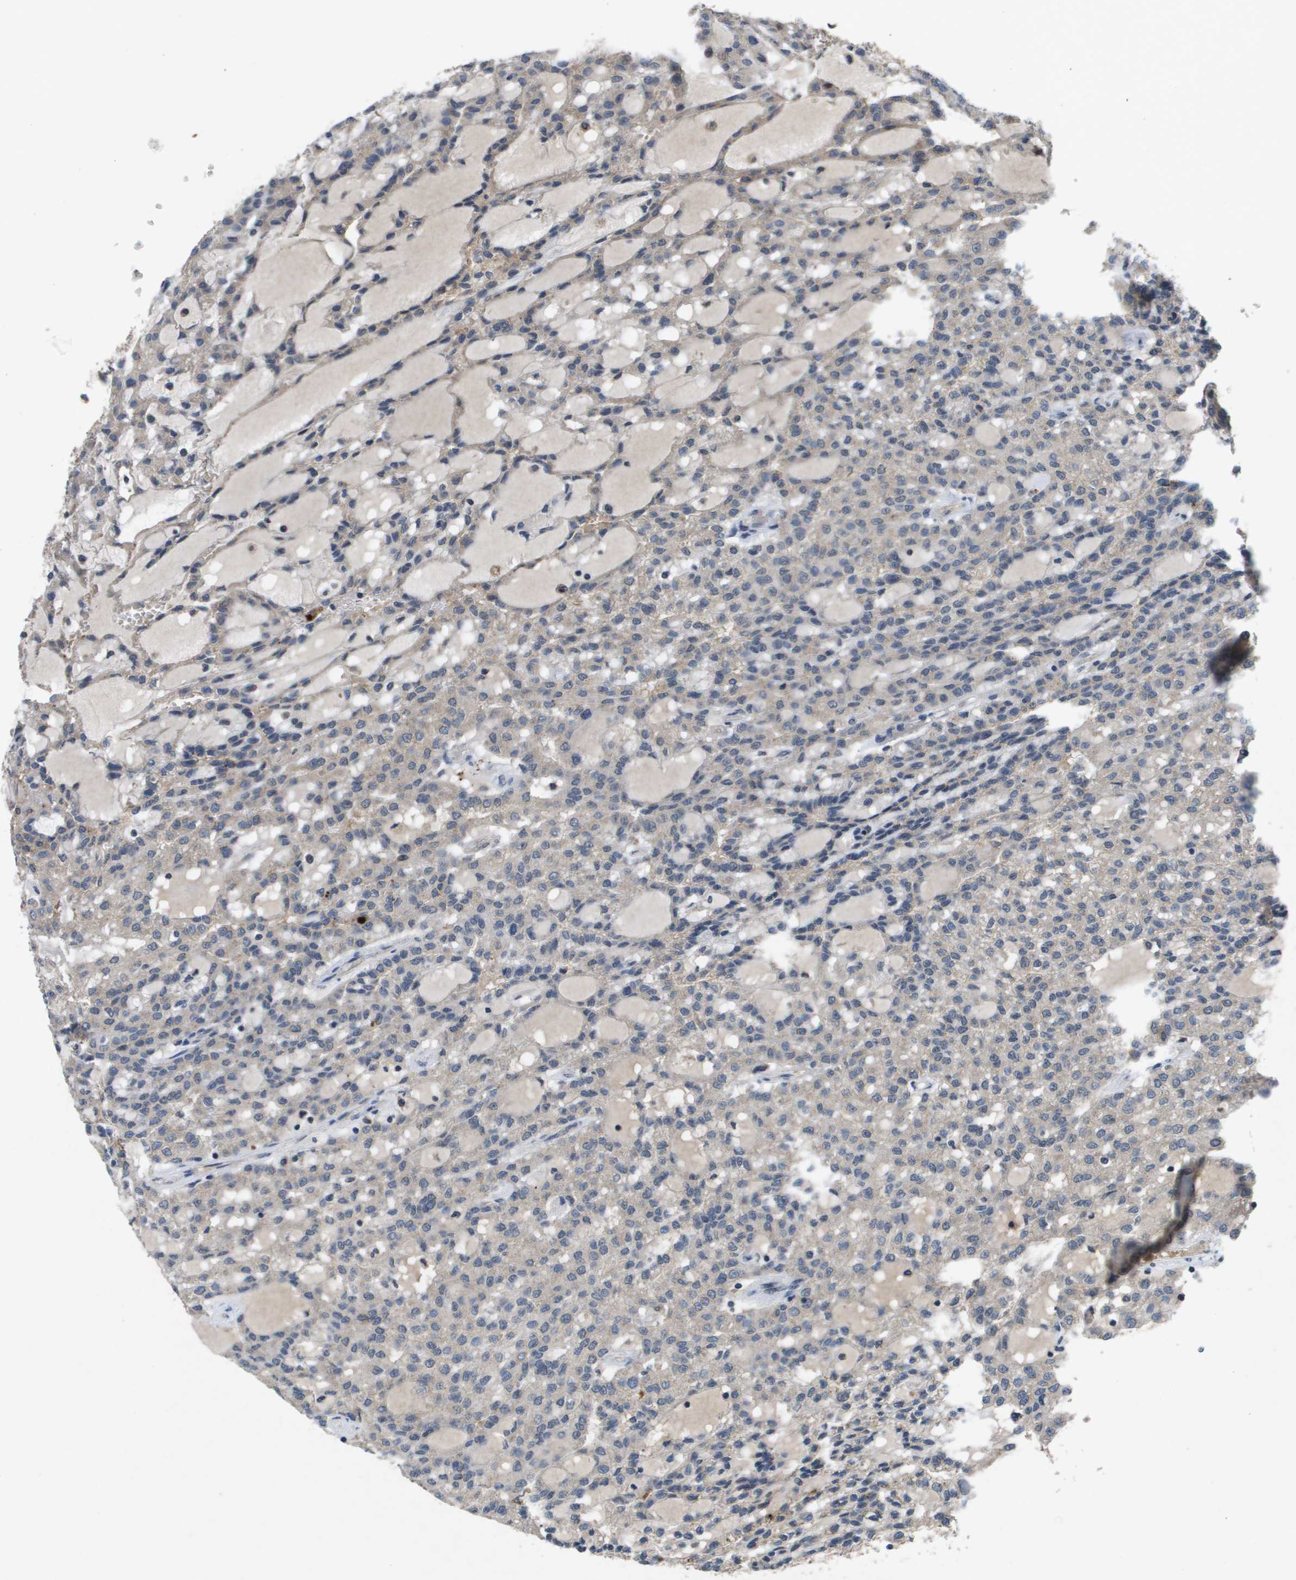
{"staining": {"intensity": "weak", "quantity": "<25%", "location": "cytoplasmic/membranous"}, "tissue": "renal cancer", "cell_type": "Tumor cells", "image_type": "cancer", "snomed": [{"axis": "morphology", "description": "Adenocarcinoma, NOS"}, {"axis": "topography", "description": "Kidney"}], "caption": "This micrograph is of renal adenocarcinoma stained with immunohistochemistry (IHC) to label a protein in brown with the nuclei are counter-stained blue. There is no expression in tumor cells.", "gene": "PROC", "patient": {"sex": "male", "age": 63}}